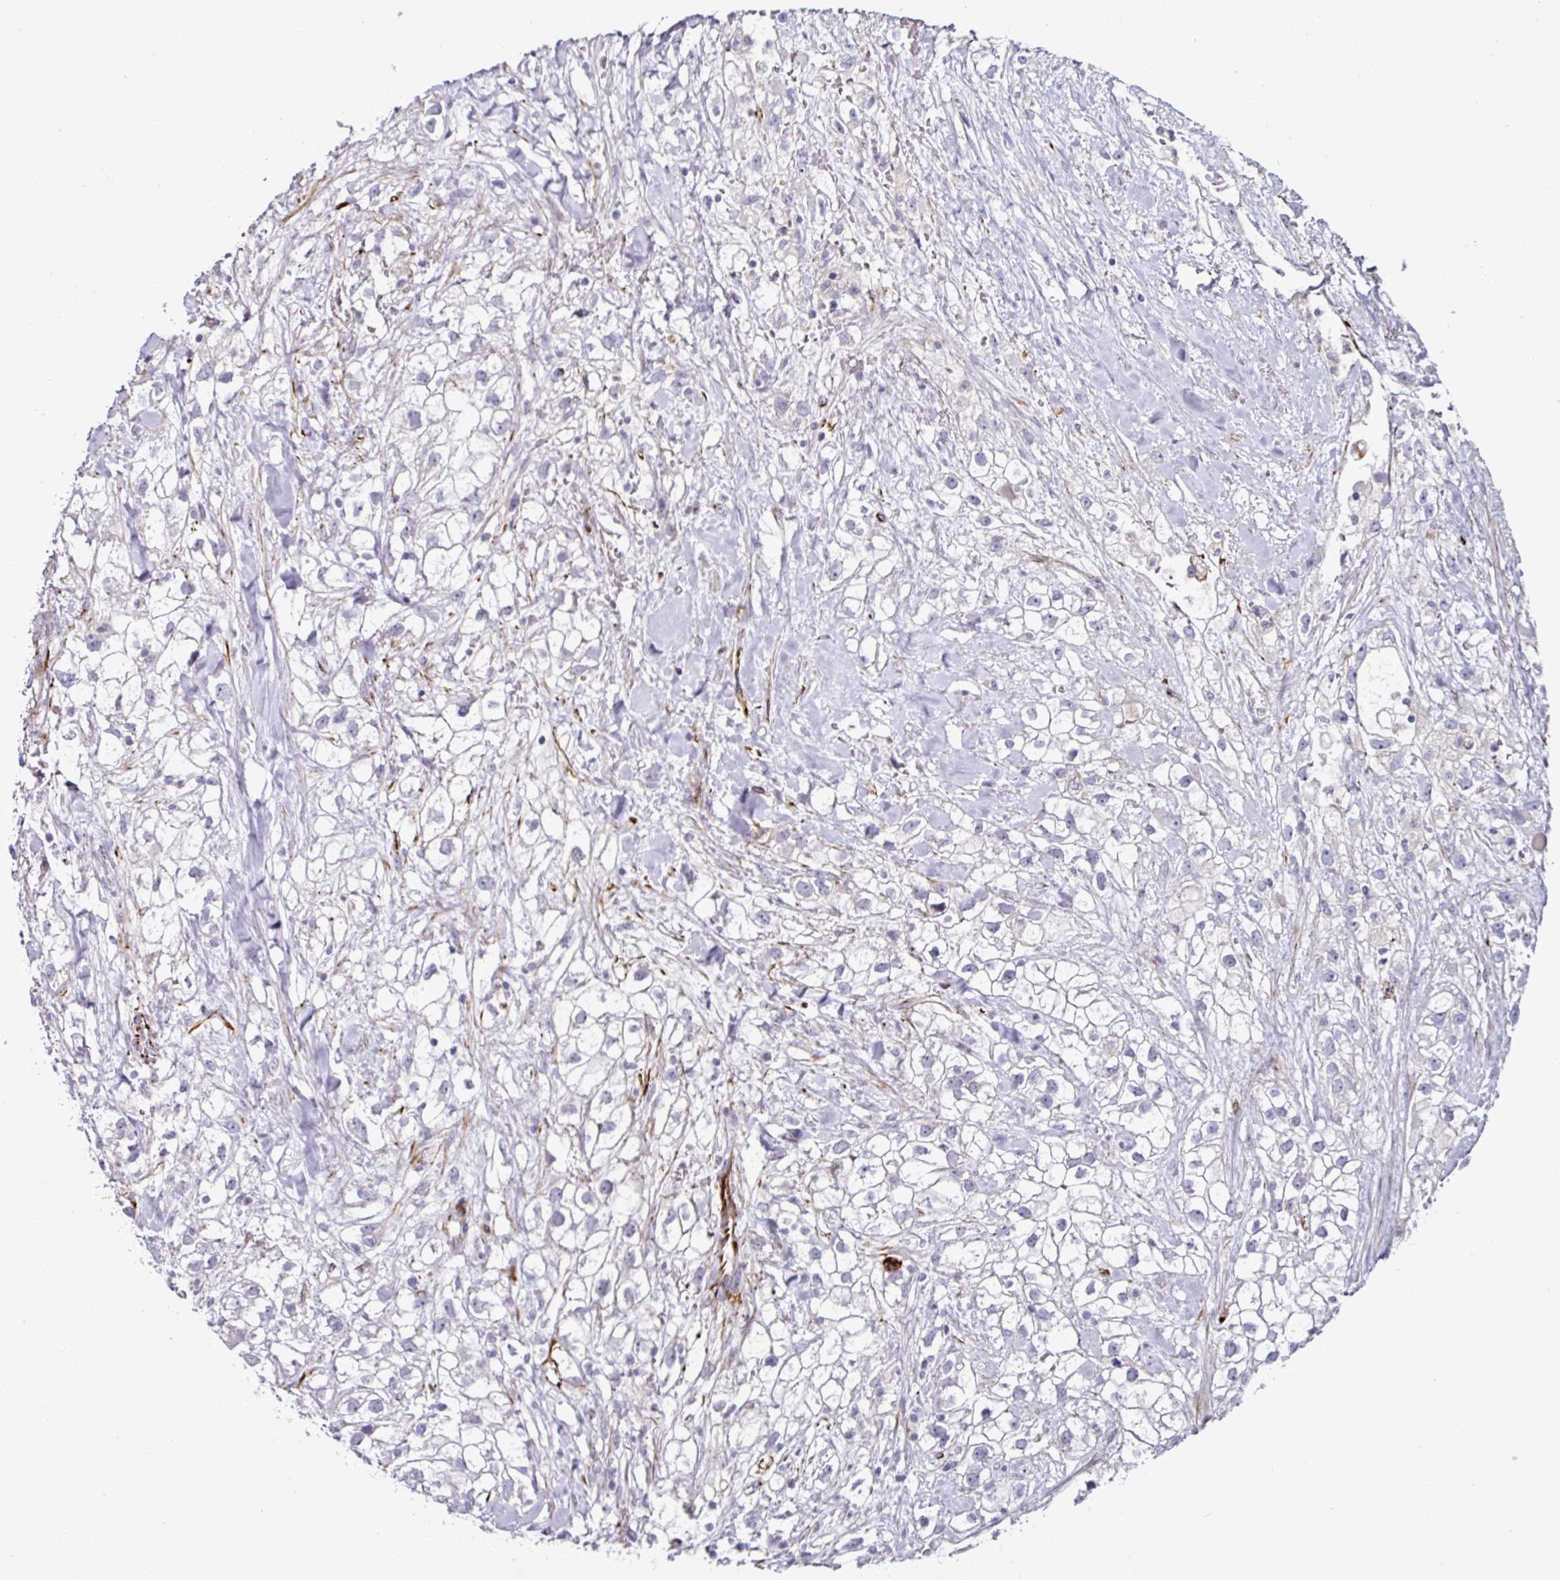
{"staining": {"intensity": "negative", "quantity": "none", "location": "none"}, "tissue": "renal cancer", "cell_type": "Tumor cells", "image_type": "cancer", "snomed": [{"axis": "morphology", "description": "Adenocarcinoma, NOS"}, {"axis": "topography", "description": "Kidney"}], "caption": "IHC photomicrograph of neoplastic tissue: renal adenocarcinoma stained with DAB (3,3'-diaminobenzidine) displays no significant protein staining in tumor cells. Brightfield microscopy of IHC stained with DAB (brown) and hematoxylin (blue), captured at high magnification.", "gene": "TMPRSS9", "patient": {"sex": "male", "age": 59}}